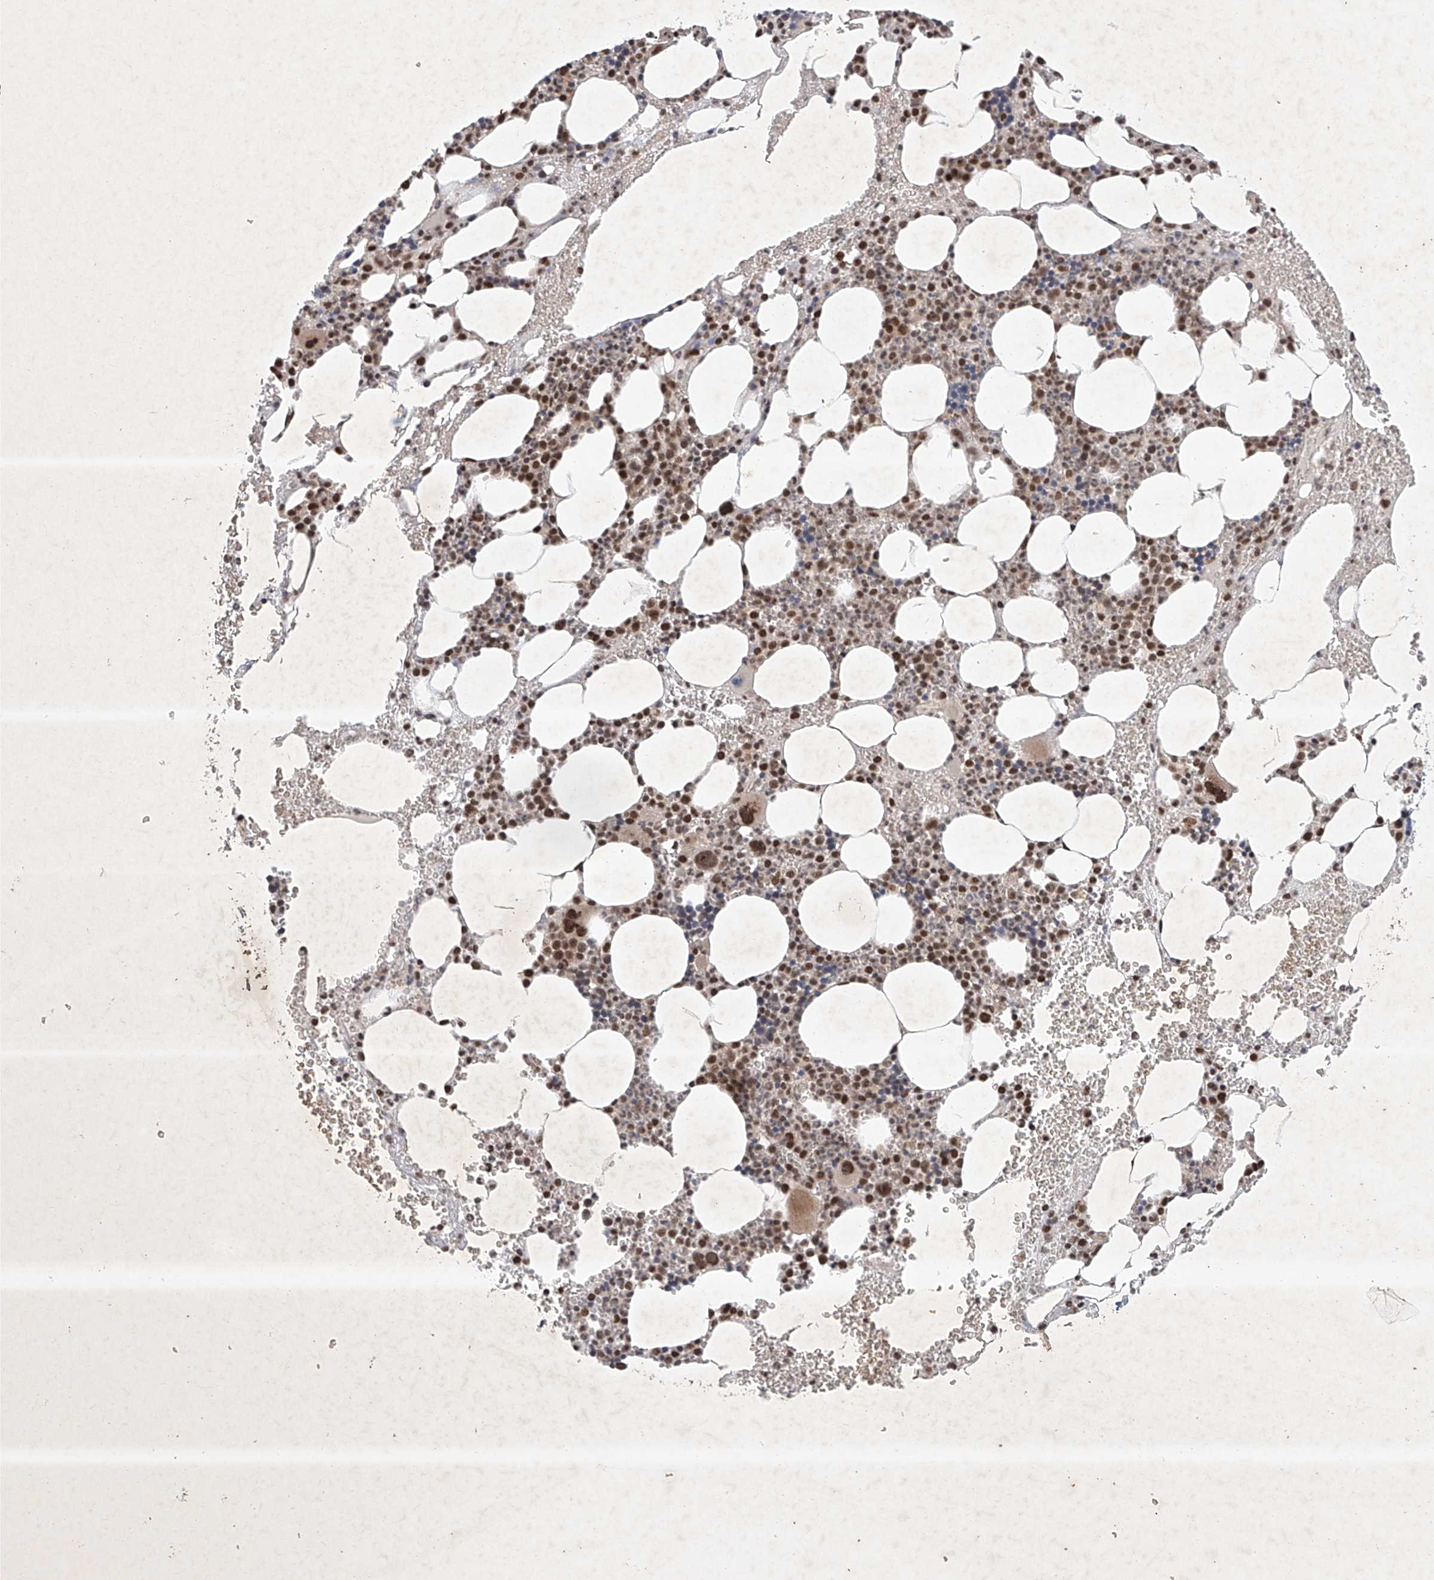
{"staining": {"intensity": "strong", "quantity": "25%-75%", "location": "nuclear"}, "tissue": "bone marrow", "cell_type": "Hematopoietic cells", "image_type": "normal", "snomed": [{"axis": "morphology", "description": "Normal tissue, NOS"}, {"axis": "morphology", "description": "Inflammation, NOS"}, {"axis": "topography", "description": "Bone marrow"}], "caption": "Immunohistochemistry (IHC) micrograph of benign bone marrow stained for a protein (brown), which demonstrates high levels of strong nuclear expression in about 25%-75% of hematopoietic cells.", "gene": "ZNF470", "patient": {"sex": "female", "age": 78}}